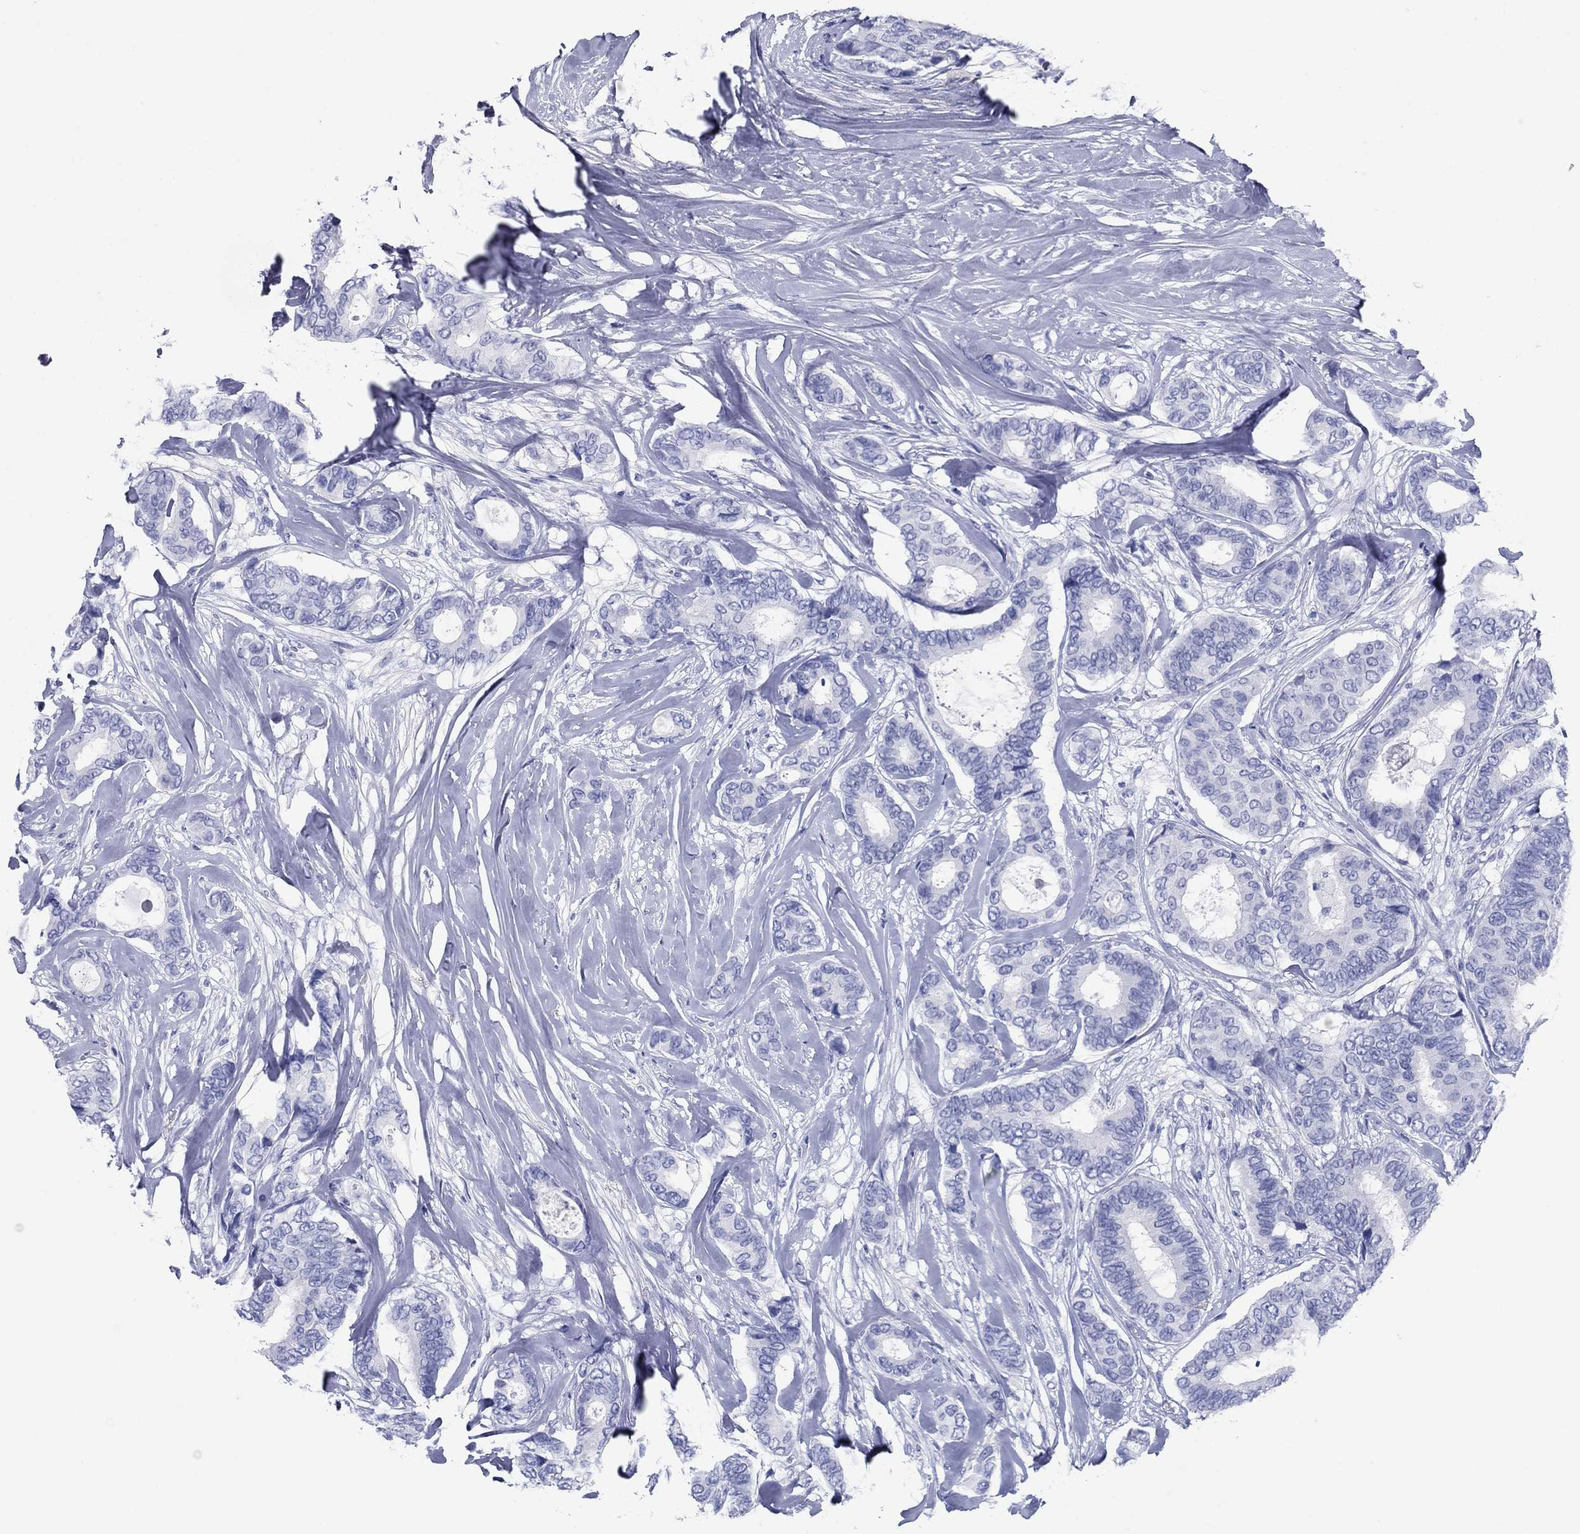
{"staining": {"intensity": "negative", "quantity": "none", "location": "none"}, "tissue": "breast cancer", "cell_type": "Tumor cells", "image_type": "cancer", "snomed": [{"axis": "morphology", "description": "Duct carcinoma"}, {"axis": "topography", "description": "Breast"}], "caption": "This is an IHC micrograph of human intraductal carcinoma (breast). There is no positivity in tumor cells.", "gene": "ATP4A", "patient": {"sex": "female", "age": 75}}